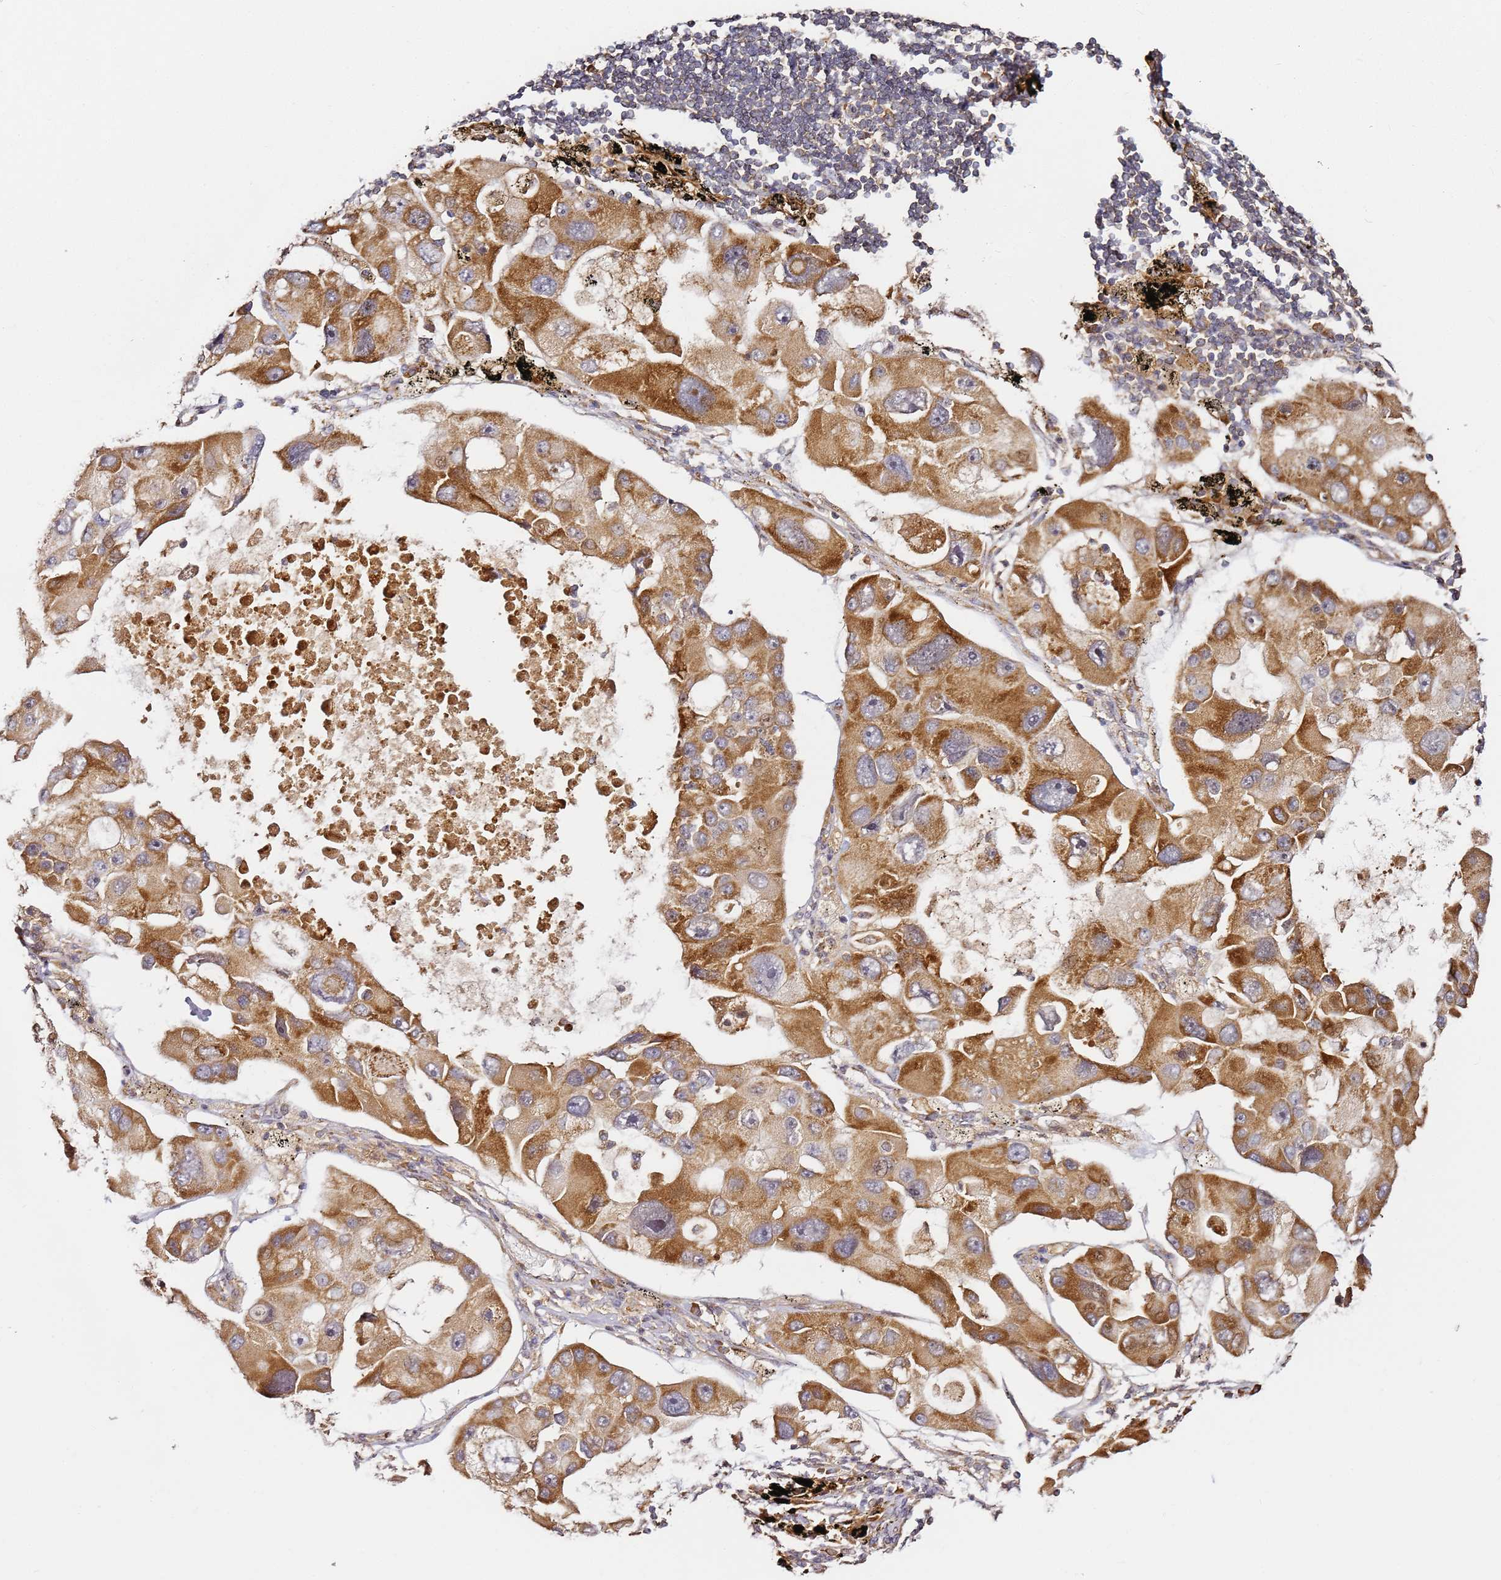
{"staining": {"intensity": "moderate", "quantity": ">75%", "location": "cytoplasmic/membranous"}, "tissue": "lung cancer", "cell_type": "Tumor cells", "image_type": "cancer", "snomed": [{"axis": "morphology", "description": "Adenocarcinoma, NOS"}, {"axis": "topography", "description": "Lung"}], "caption": "This is an image of immunohistochemistry (IHC) staining of lung adenocarcinoma, which shows moderate staining in the cytoplasmic/membranous of tumor cells.", "gene": "RPS3A", "patient": {"sex": "female", "age": 54}}